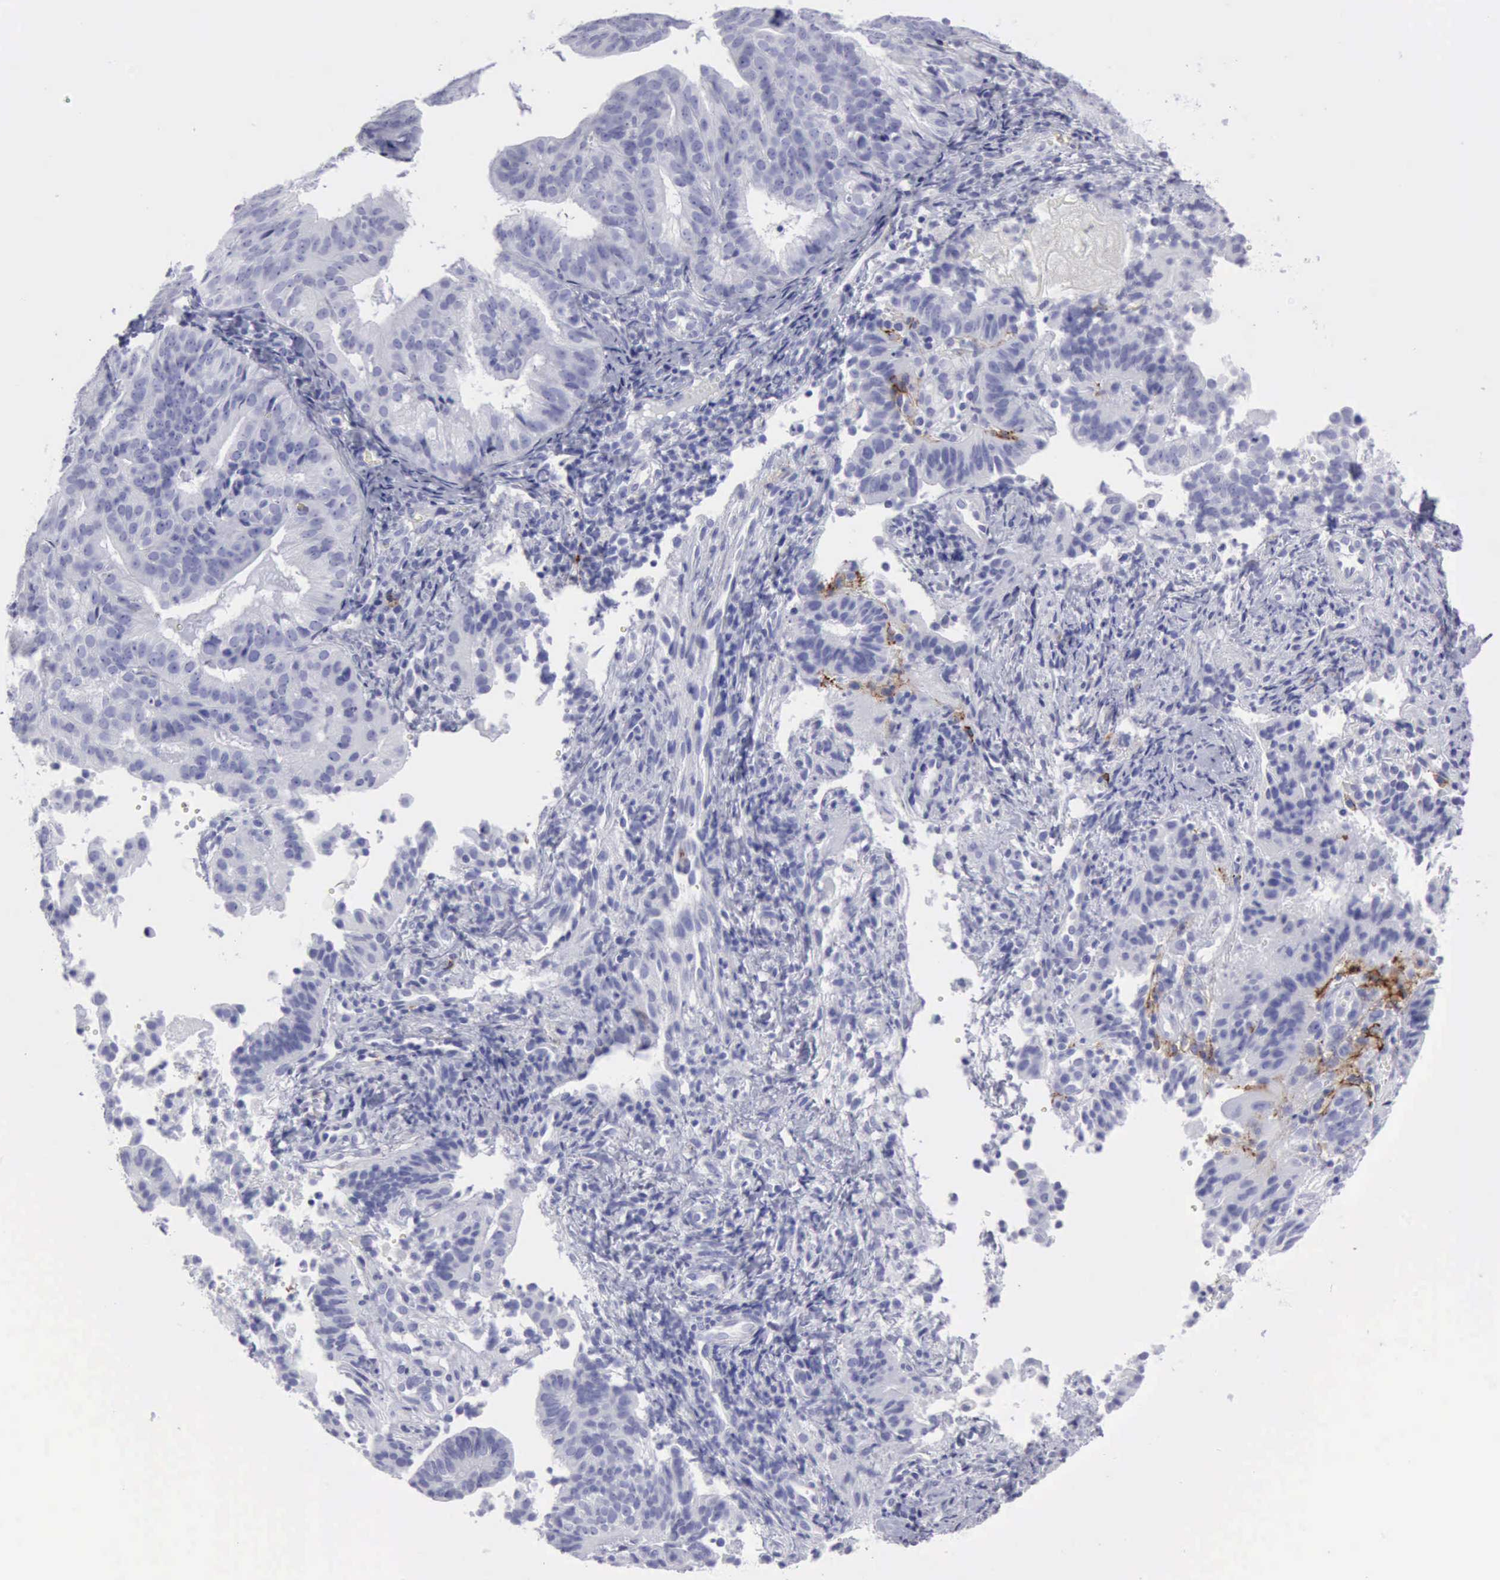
{"staining": {"intensity": "negative", "quantity": "none", "location": "none"}, "tissue": "cervical cancer", "cell_type": "Tumor cells", "image_type": "cancer", "snomed": [{"axis": "morphology", "description": "Adenocarcinoma, NOS"}, {"axis": "topography", "description": "Cervix"}], "caption": "Immunohistochemistry image of neoplastic tissue: human cervical cancer (adenocarcinoma) stained with DAB reveals no significant protein staining in tumor cells. The staining is performed using DAB (3,3'-diaminobenzidine) brown chromogen with nuclei counter-stained in using hematoxylin.", "gene": "NCAM1", "patient": {"sex": "female", "age": 60}}